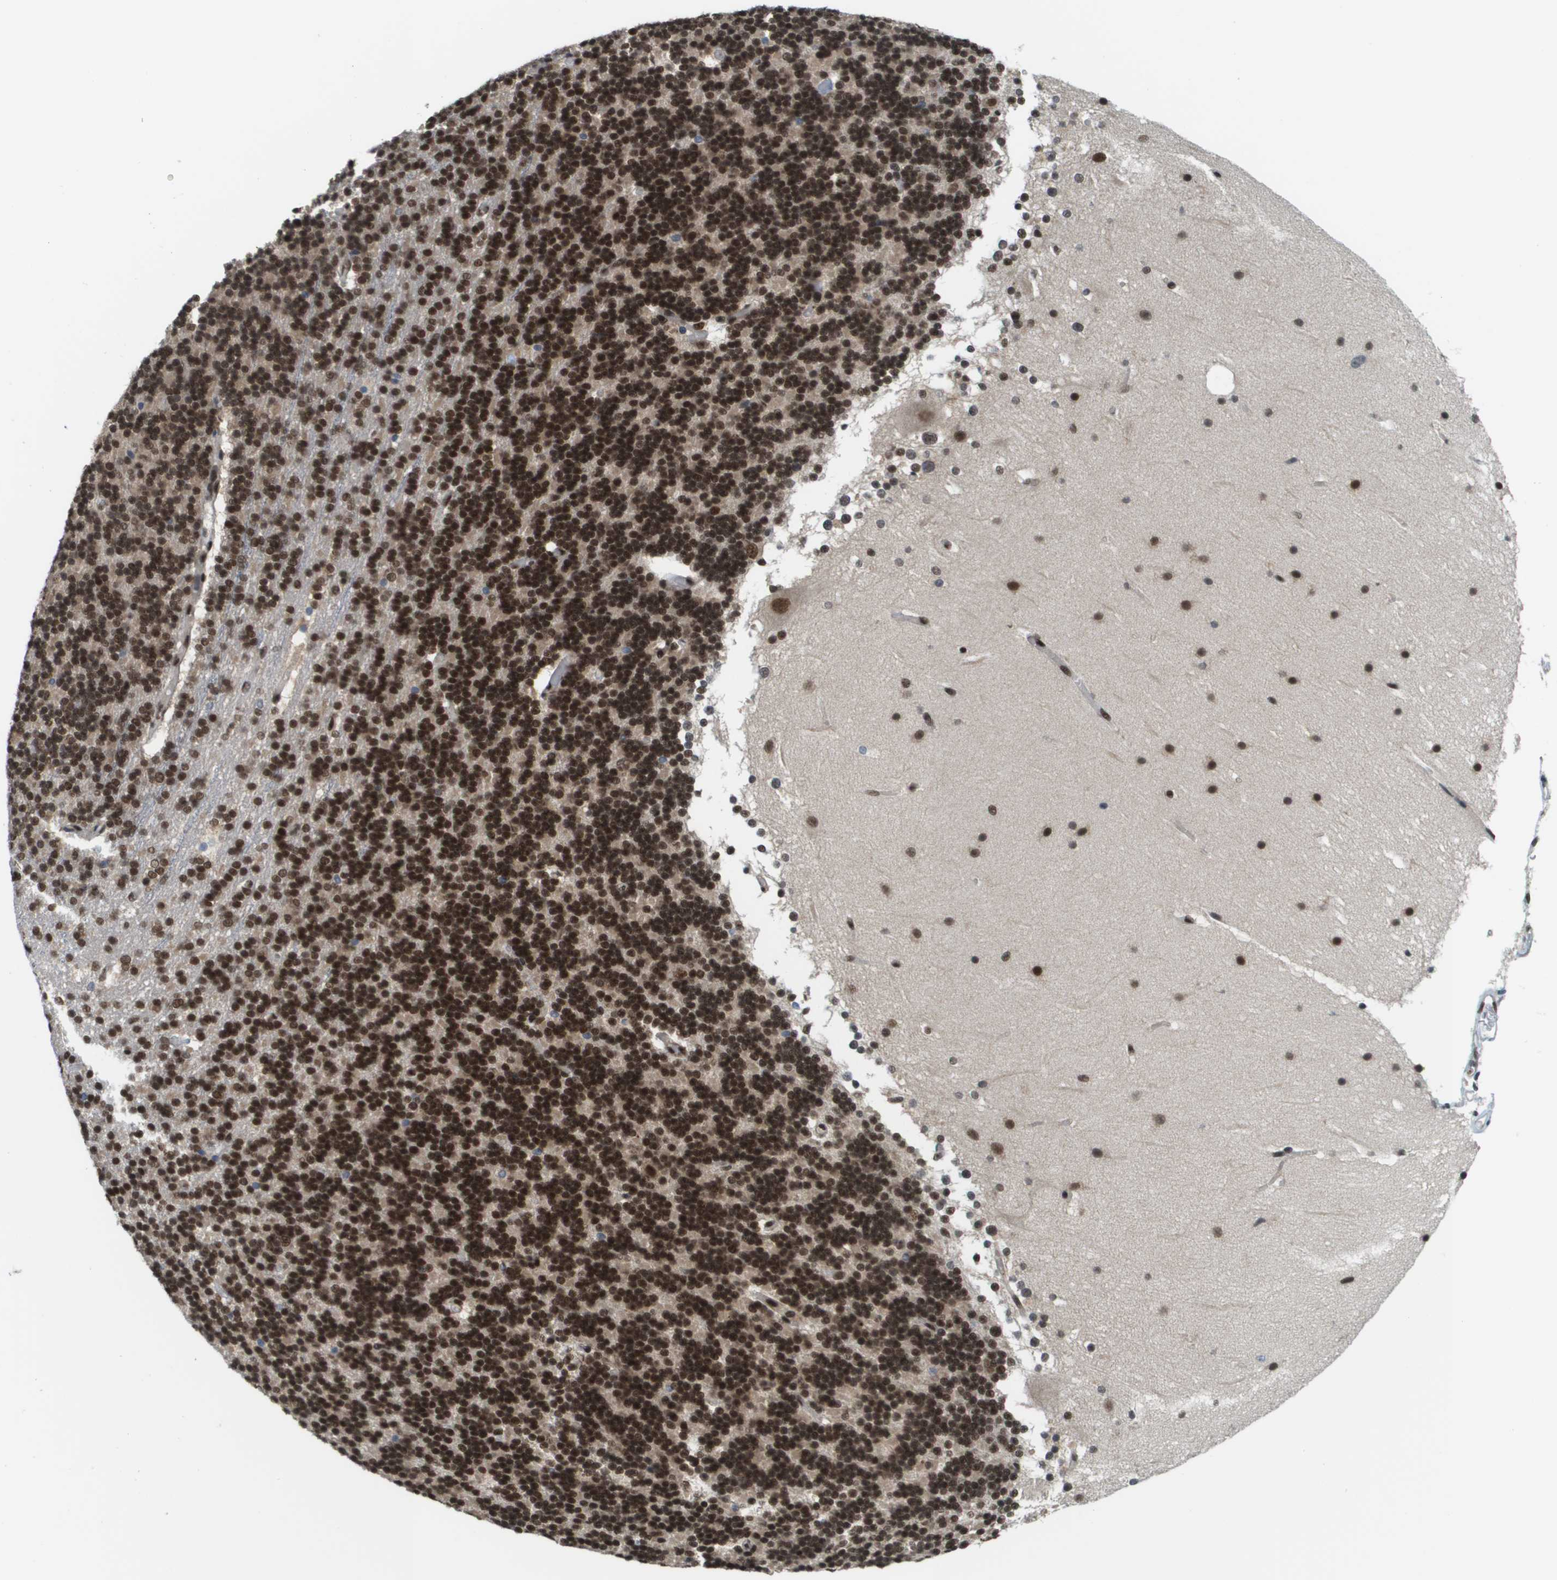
{"staining": {"intensity": "strong", "quantity": ">75%", "location": "nuclear"}, "tissue": "cerebellum", "cell_type": "Cells in granular layer", "image_type": "normal", "snomed": [{"axis": "morphology", "description": "Normal tissue, NOS"}, {"axis": "topography", "description": "Cerebellum"}], "caption": "Brown immunohistochemical staining in normal human cerebellum reveals strong nuclear positivity in approximately >75% of cells in granular layer. Using DAB (brown) and hematoxylin (blue) stains, captured at high magnification using brightfield microscopy.", "gene": "PRCC", "patient": {"sex": "female", "age": 19}}